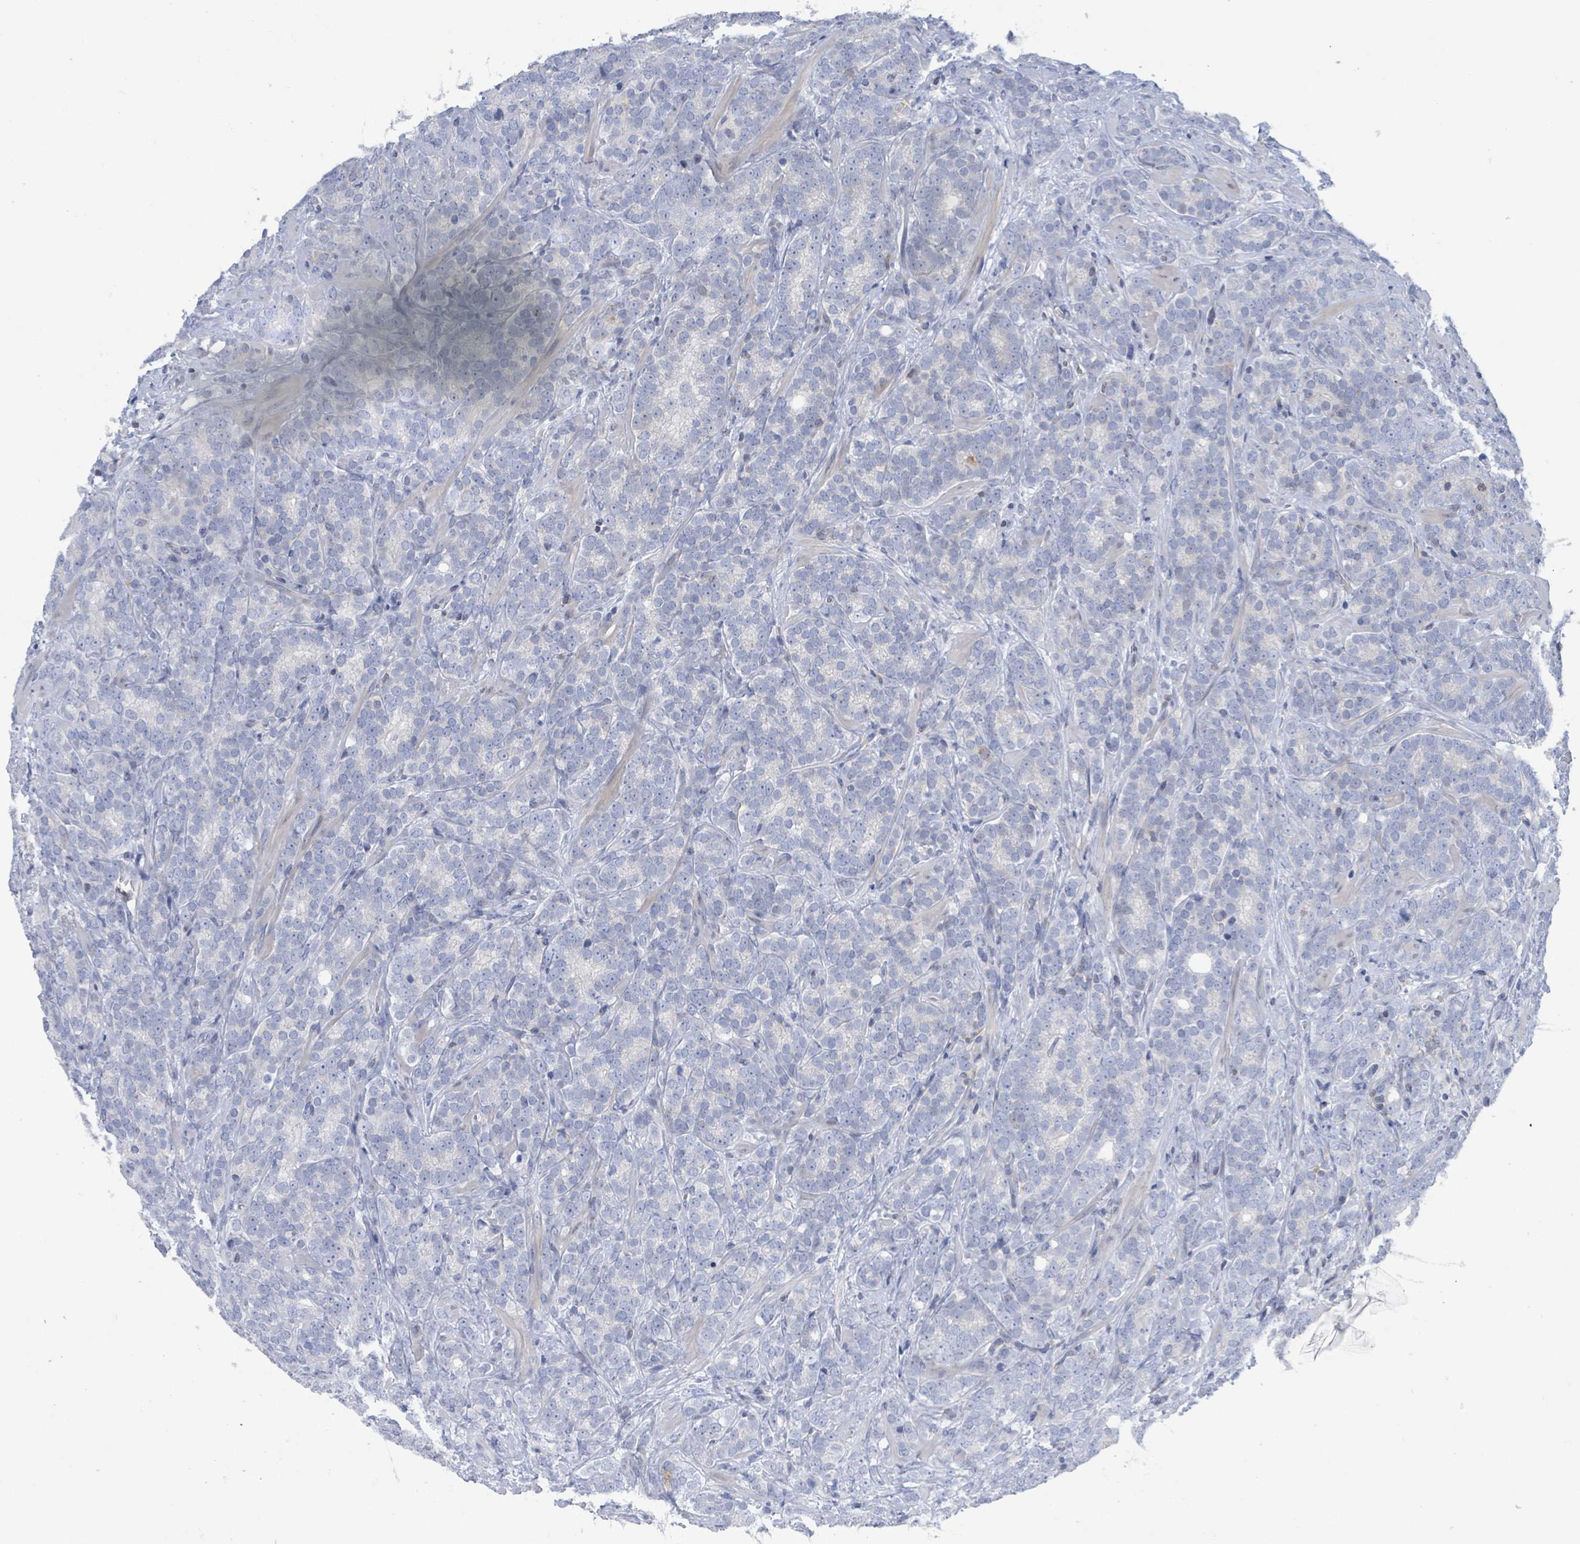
{"staining": {"intensity": "negative", "quantity": "none", "location": "none"}, "tissue": "prostate cancer", "cell_type": "Tumor cells", "image_type": "cancer", "snomed": [{"axis": "morphology", "description": "Adenocarcinoma, High grade"}, {"axis": "topography", "description": "Prostate"}], "caption": "The micrograph demonstrates no staining of tumor cells in prostate cancer. Nuclei are stained in blue.", "gene": "DGKZ", "patient": {"sex": "male", "age": 64}}